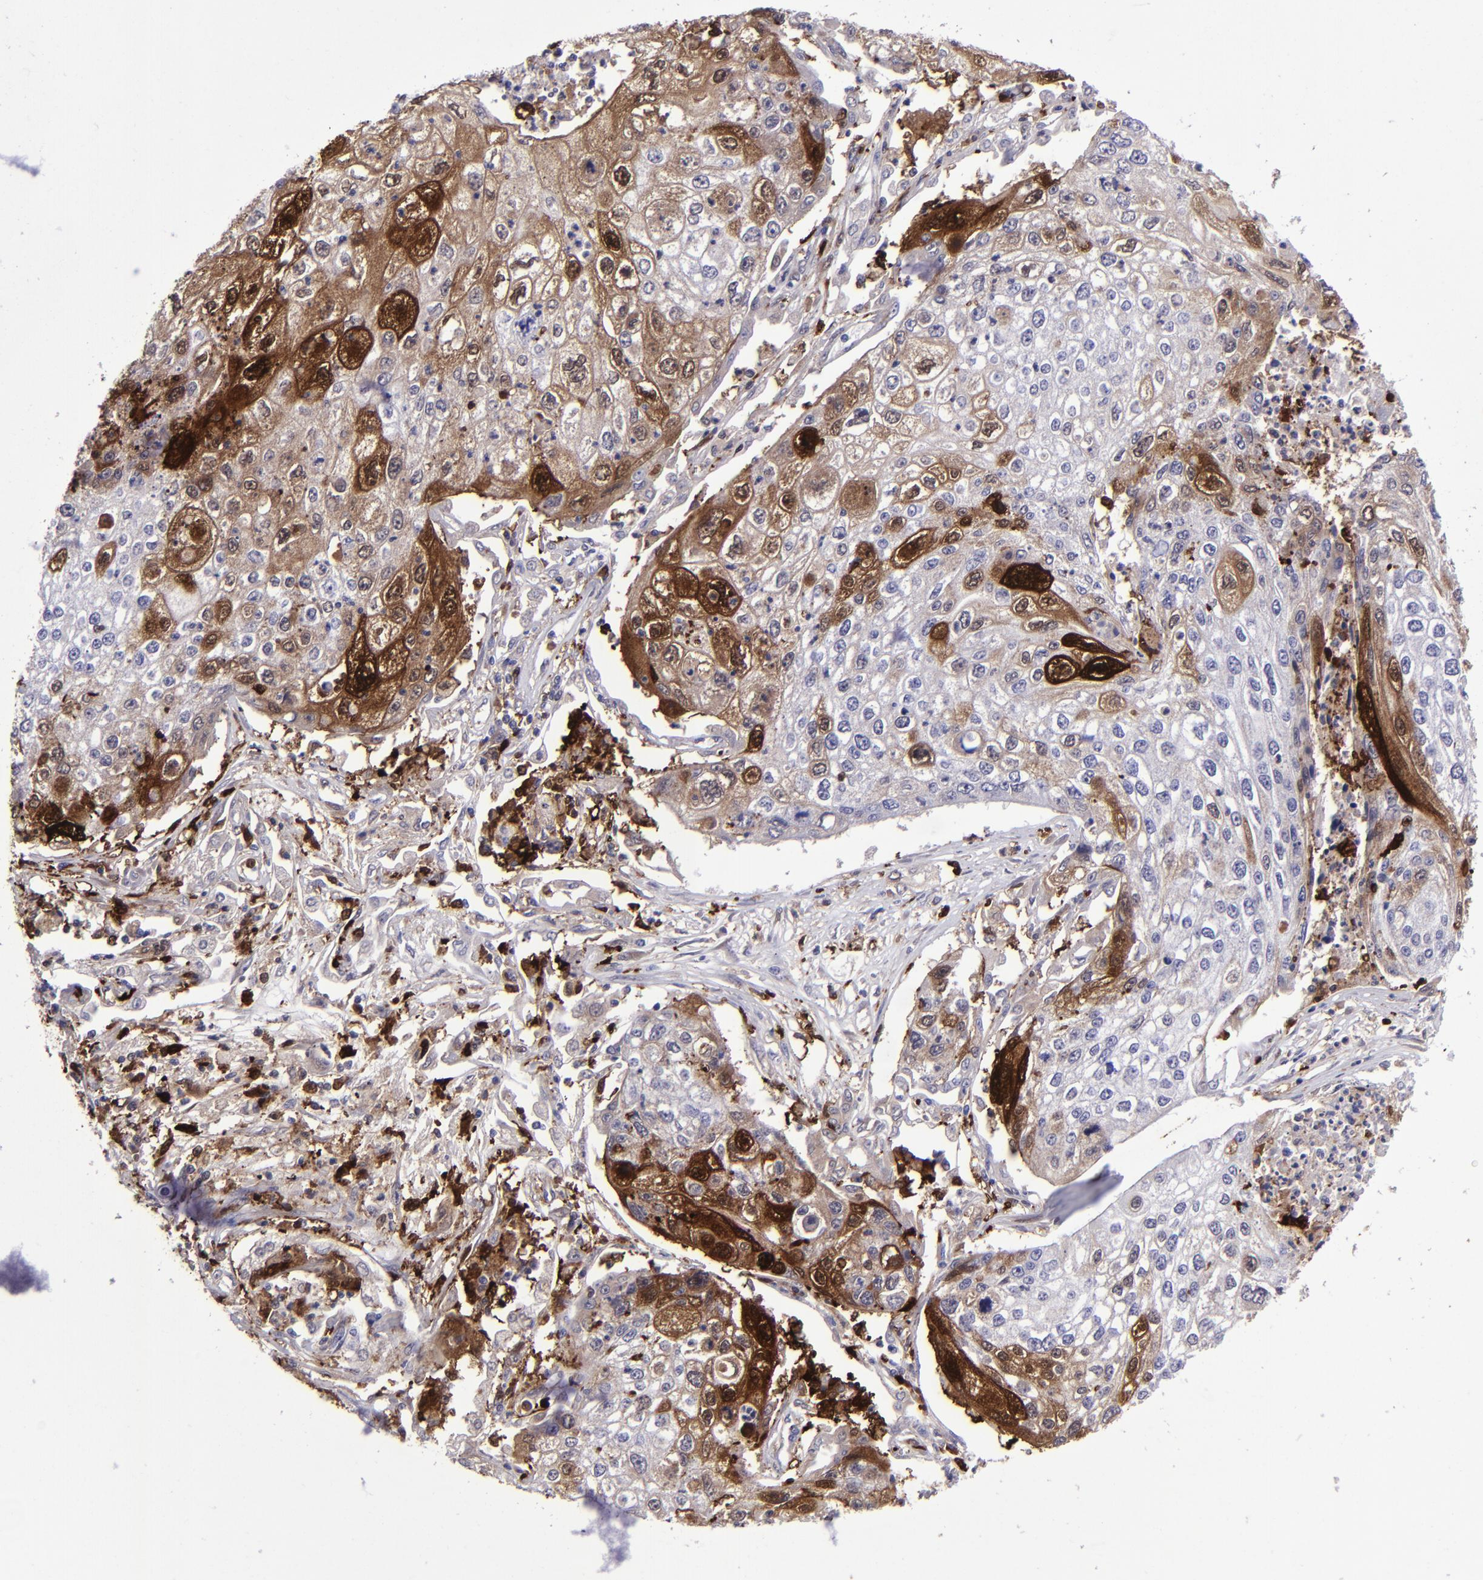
{"staining": {"intensity": "strong", "quantity": "<25%", "location": "cytoplasmic/membranous,nuclear"}, "tissue": "lung cancer", "cell_type": "Tumor cells", "image_type": "cancer", "snomed": [{"axis": "morphology", "description": "Squamous cell carcinoma, NOS"}, {"axis": "topography", "description": "Lung"}], "caption": "Strong cytoplasmic/membranous and nuclear protein staining is seen in about <25% of tumor cells in lung squamous cell carcinoma.", "gene": "TYMP", "patient": {"sex": "male", "age": 75}}